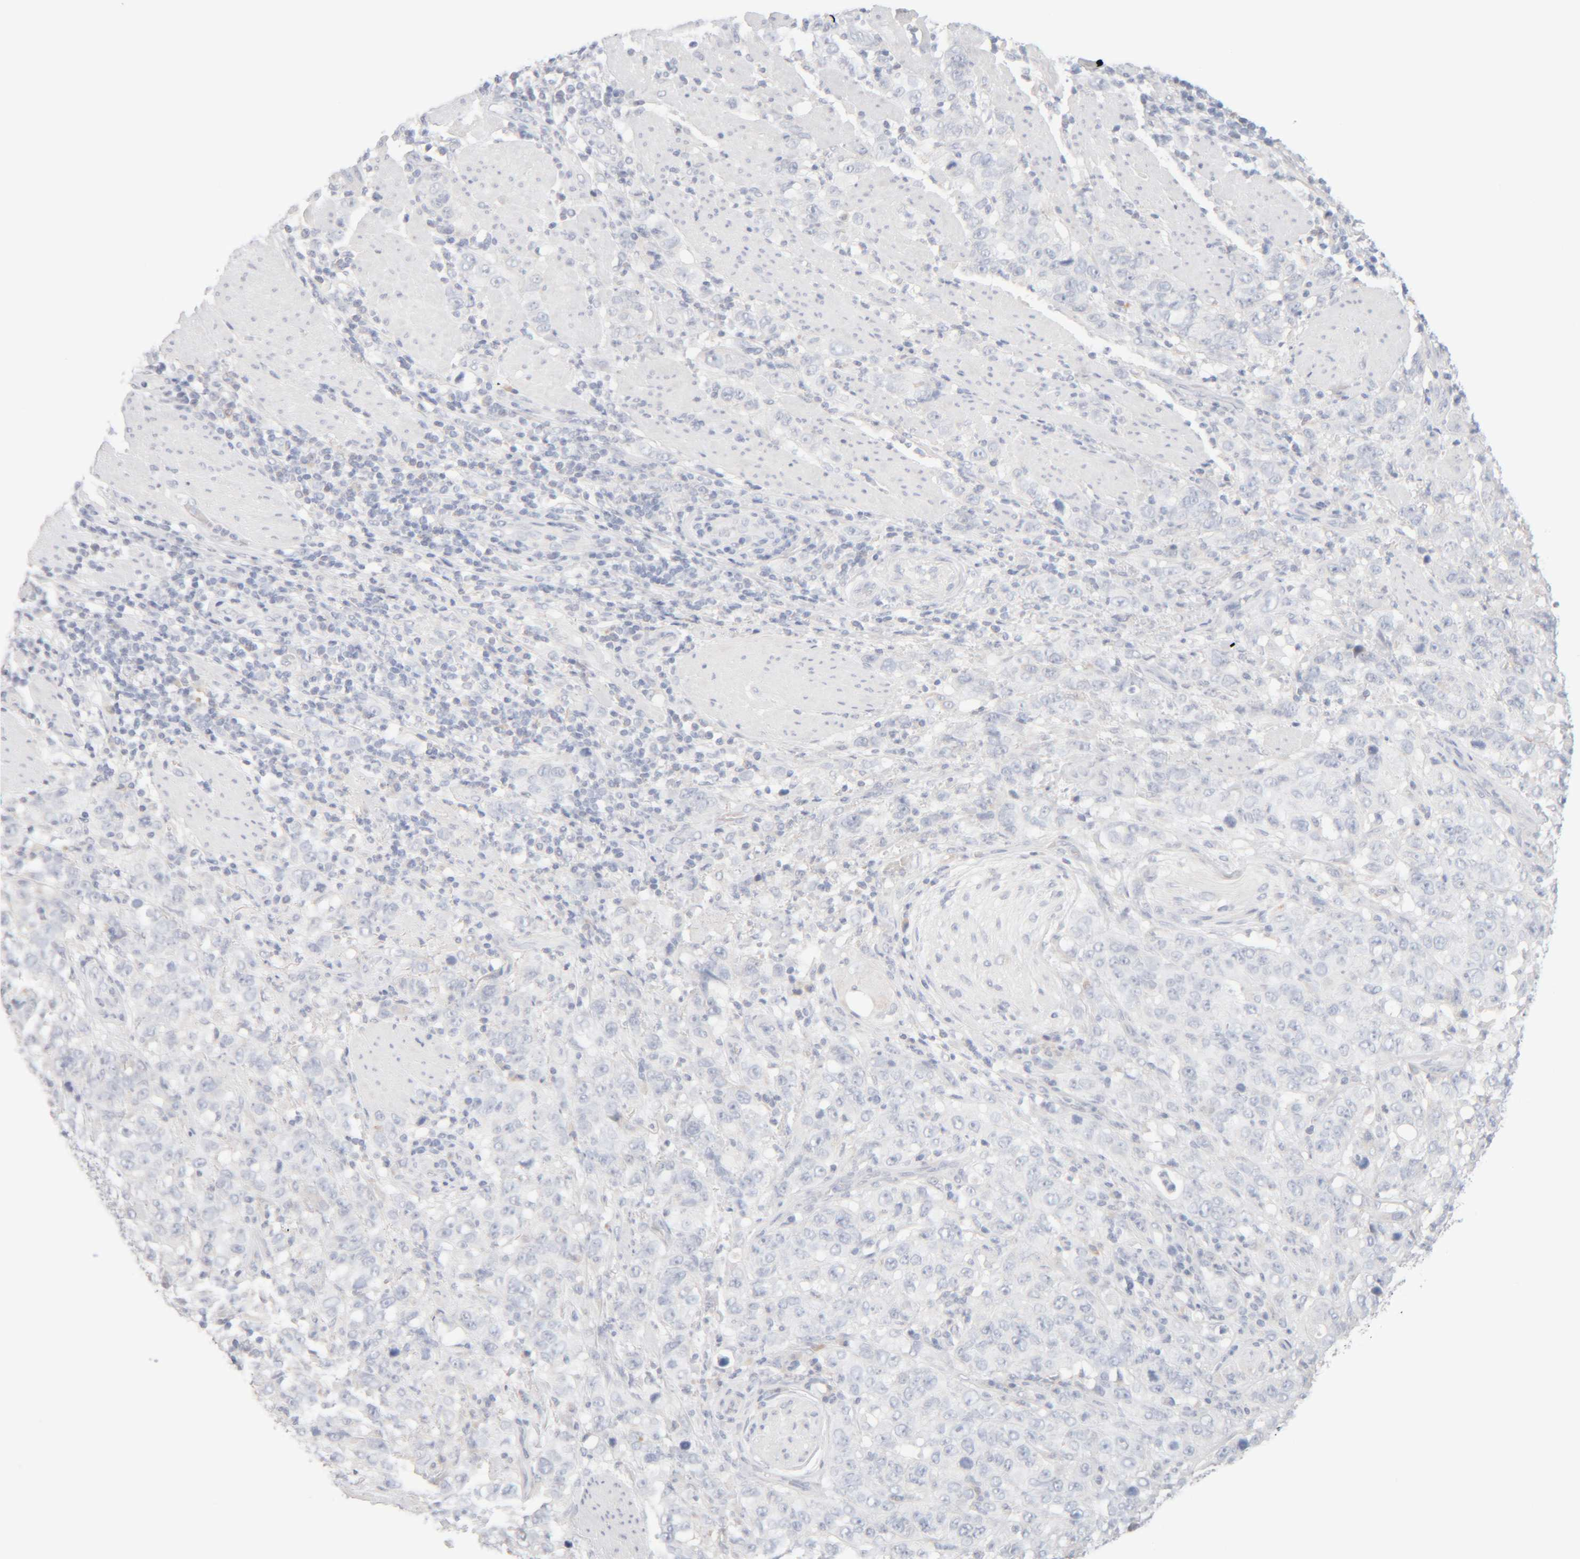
{"staining": {"intensity": "negative", "quantity": "none", "location": "none"}, "tissue": "stomach cancer", "cell_type": "Tumor cells", "image_type": "cancer", "snomed": [{"axis": "morphology", "description": "Adenocarcinoma, NOS"}, {"axis": "topography", "description": "Stomach"}], "caption": "Micrograph shows no significant protein positivity in tumor cells of adenocarcinoma (stomach).", "gene": "RIDA", "patient": {"sex": "male", "age": 48}}